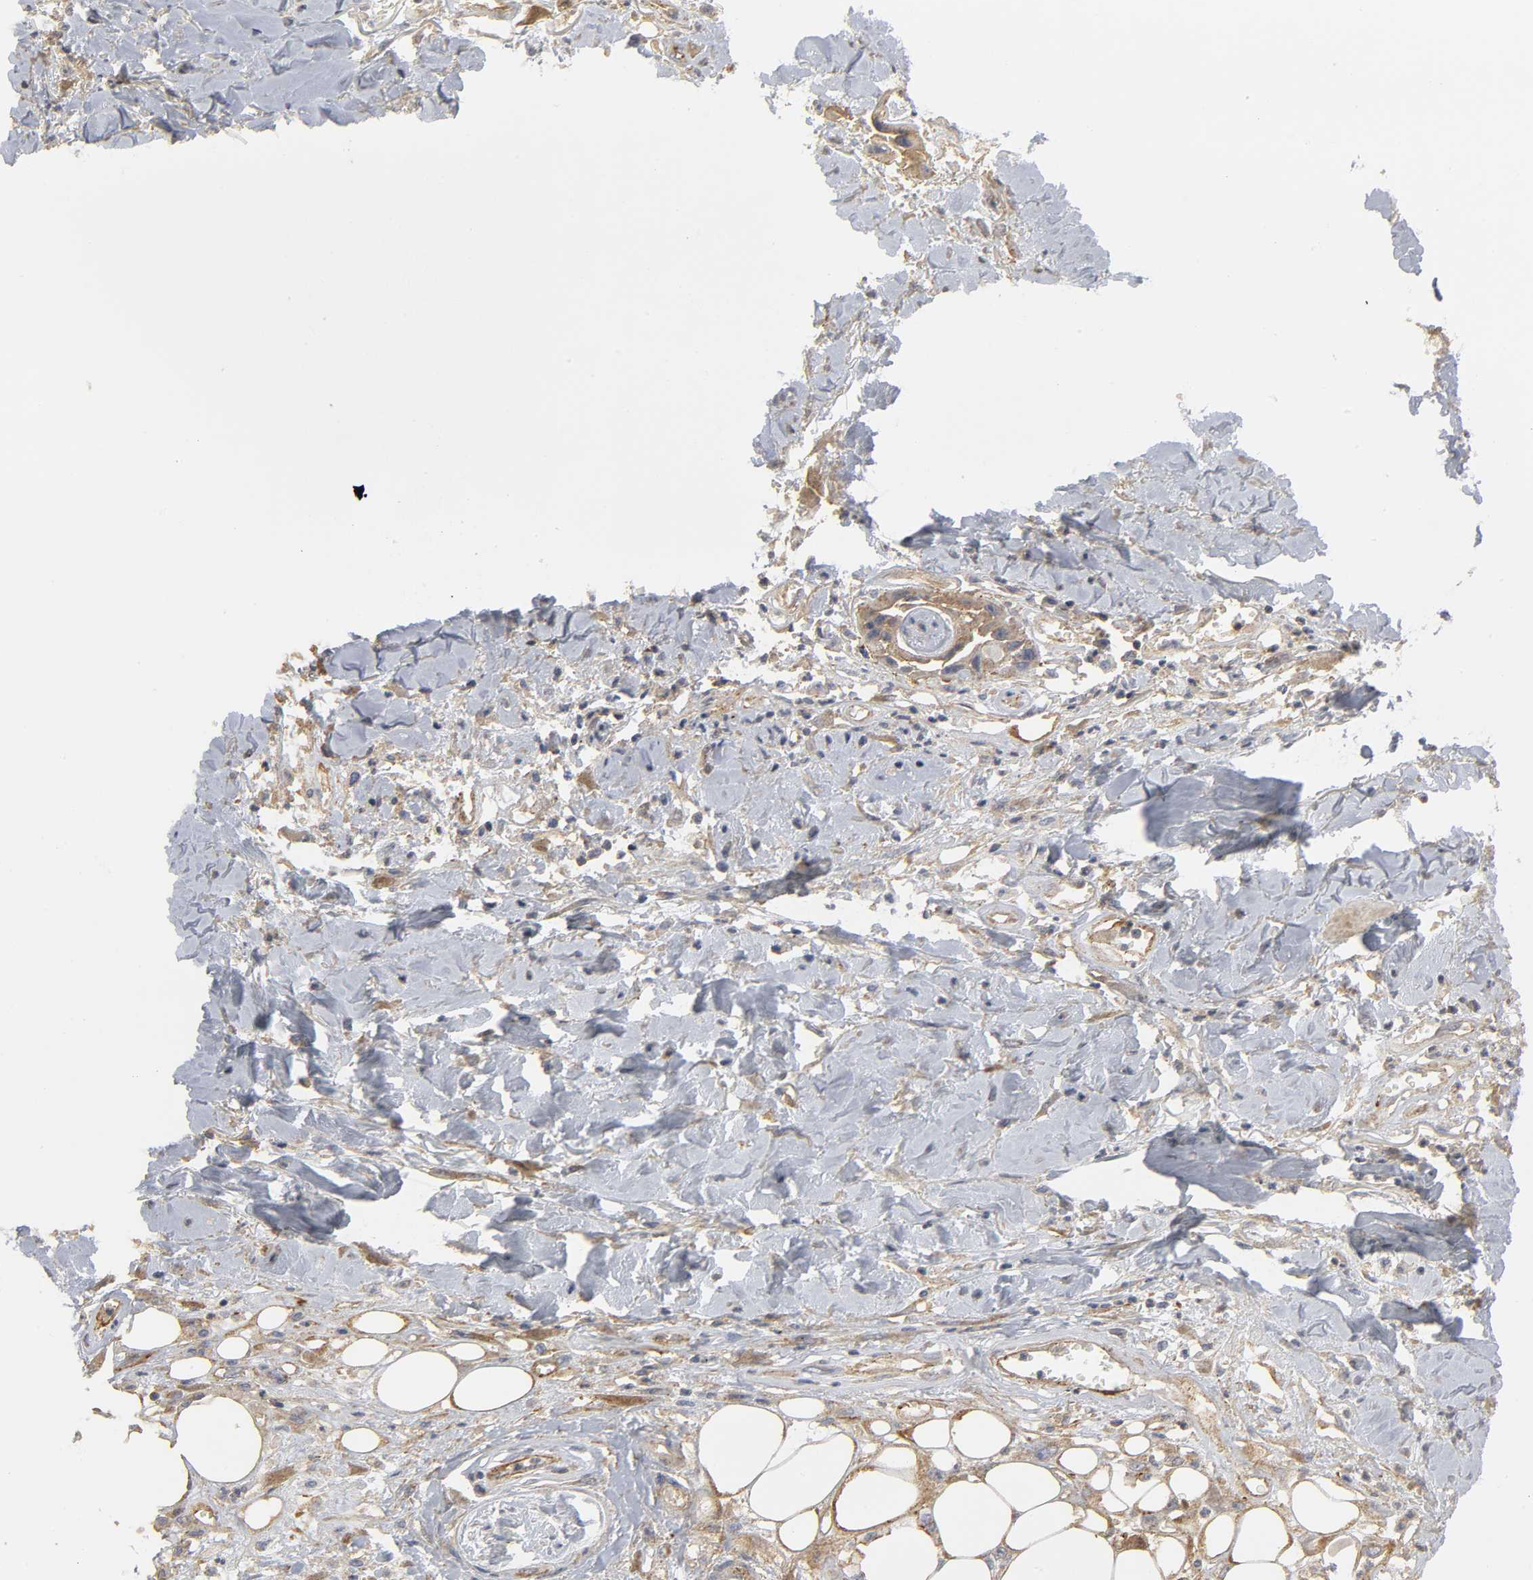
{"staining": {"intensity": "strong", "quantity": ">75%", "location": "cytoplasmic/membranous"}, "tissue": "skin cancer", "cell_type": "Tumor cells", "image_type": "cancer", "snomed": [{"axis": "morphology", "description": "Squamous cell carcinoma, NOS"}, {"axis": "topography", "description": "Skin"}, {"axis": "topography", "description": "Anal"}], "caption": "This micrograph reveals immunohistochemistry staining of human skin cancer (squamous cell carcinoma), with high strong cytoplasmic/membranous staining in approximately >75% of tumor cells.", "gene": "SH3GLB1", "patient": {"sex": "female", "age": 55}}